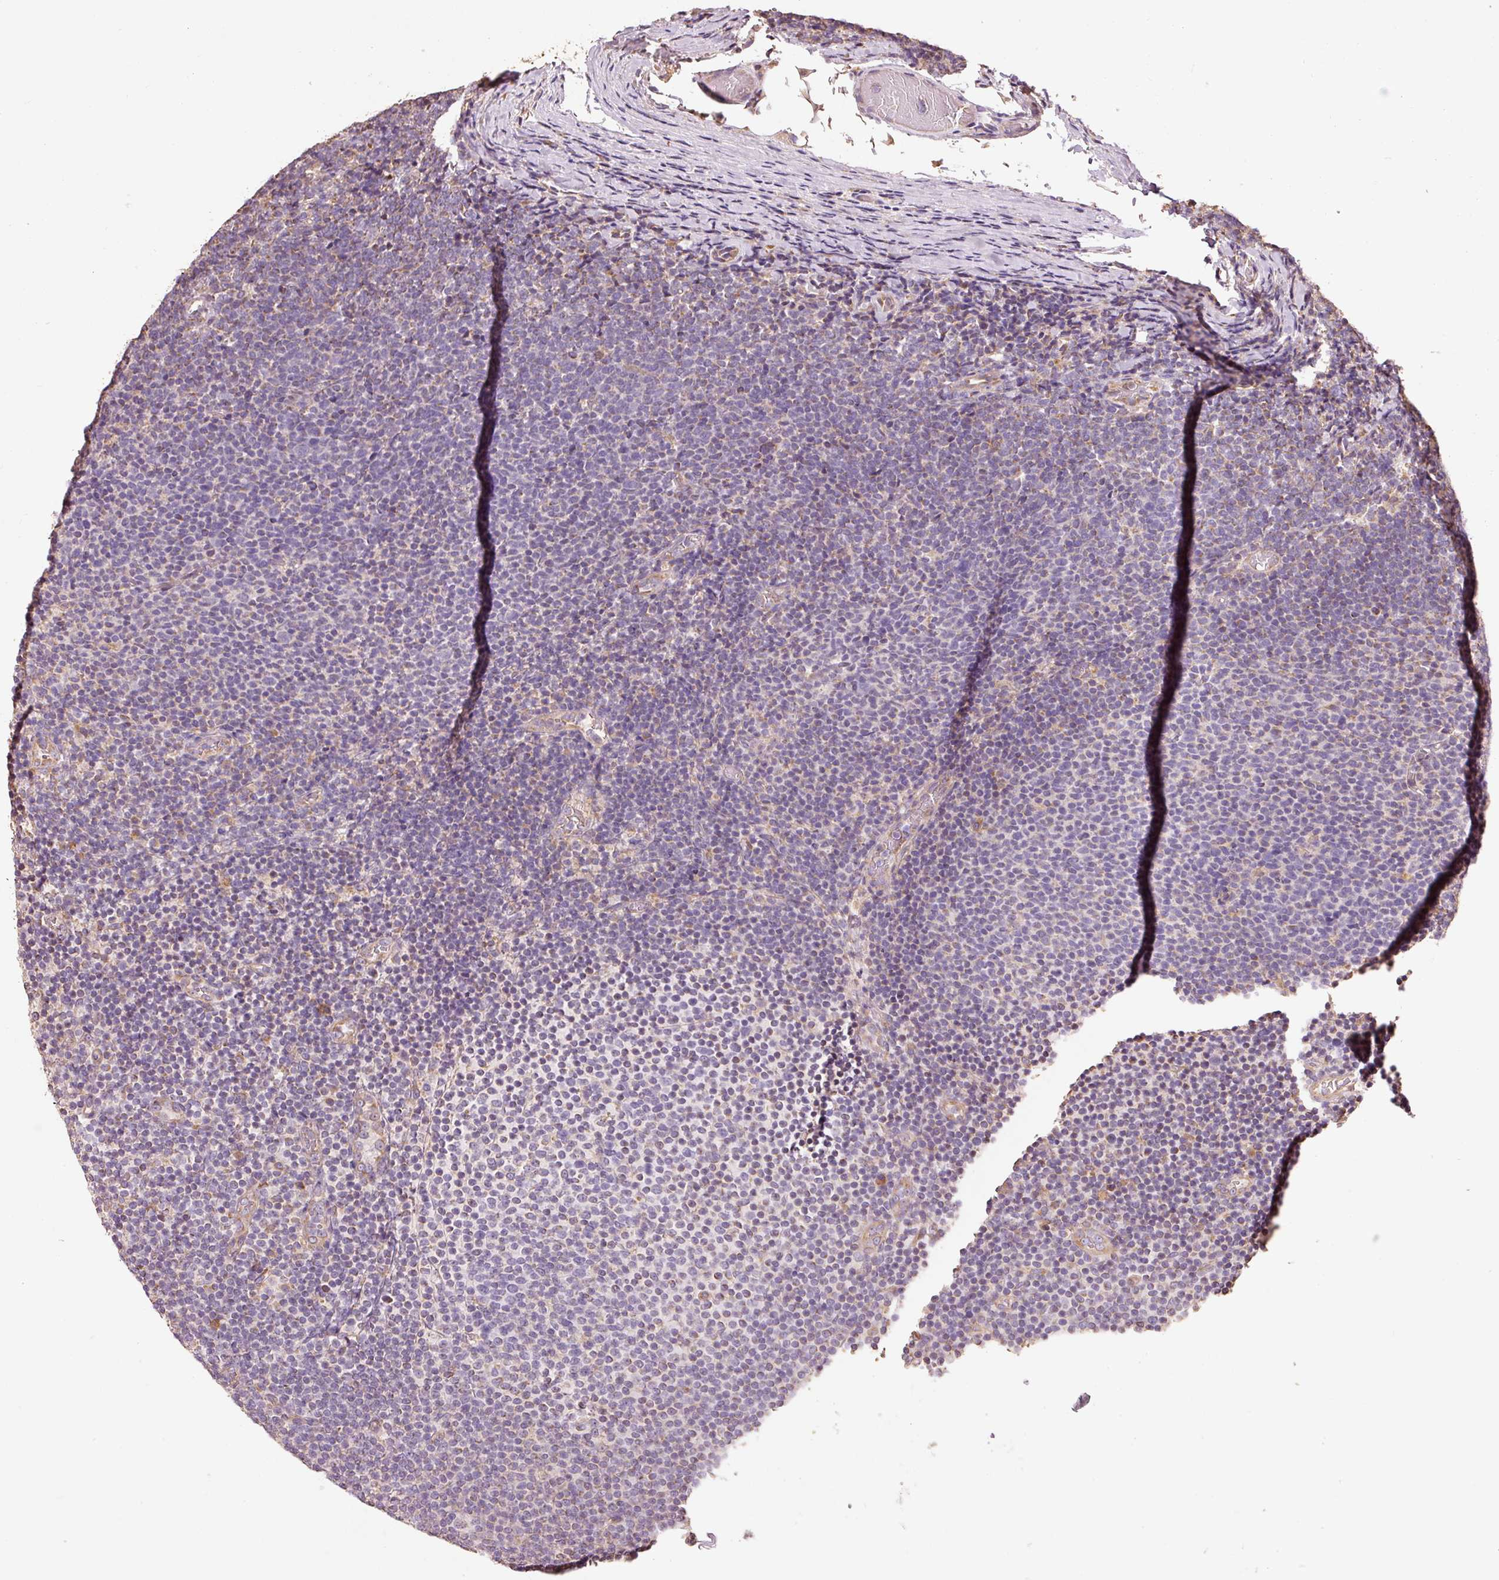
{"staining": {"intensity": "moderate", "quantity": "<25%", "location": "cytoplasmic/membranous"}, "tissue": "lymphoma", "cell_type": "Tumor cells", "image_type": "cancer", "snomed": [{"axis": "morphology", "description": "Malignant lymphoma, non-Hodgkin's type, Low grade"}, {"axis": "topography", "description": "Lymph node"}], "caption": "A histopathology image of human lymphoma stained for a protein displays moderate cytoplasmic/membranous brown staining in tumor cells.", "gene": "EFHC1", "patient": {"sex": "male", "age": 66}}